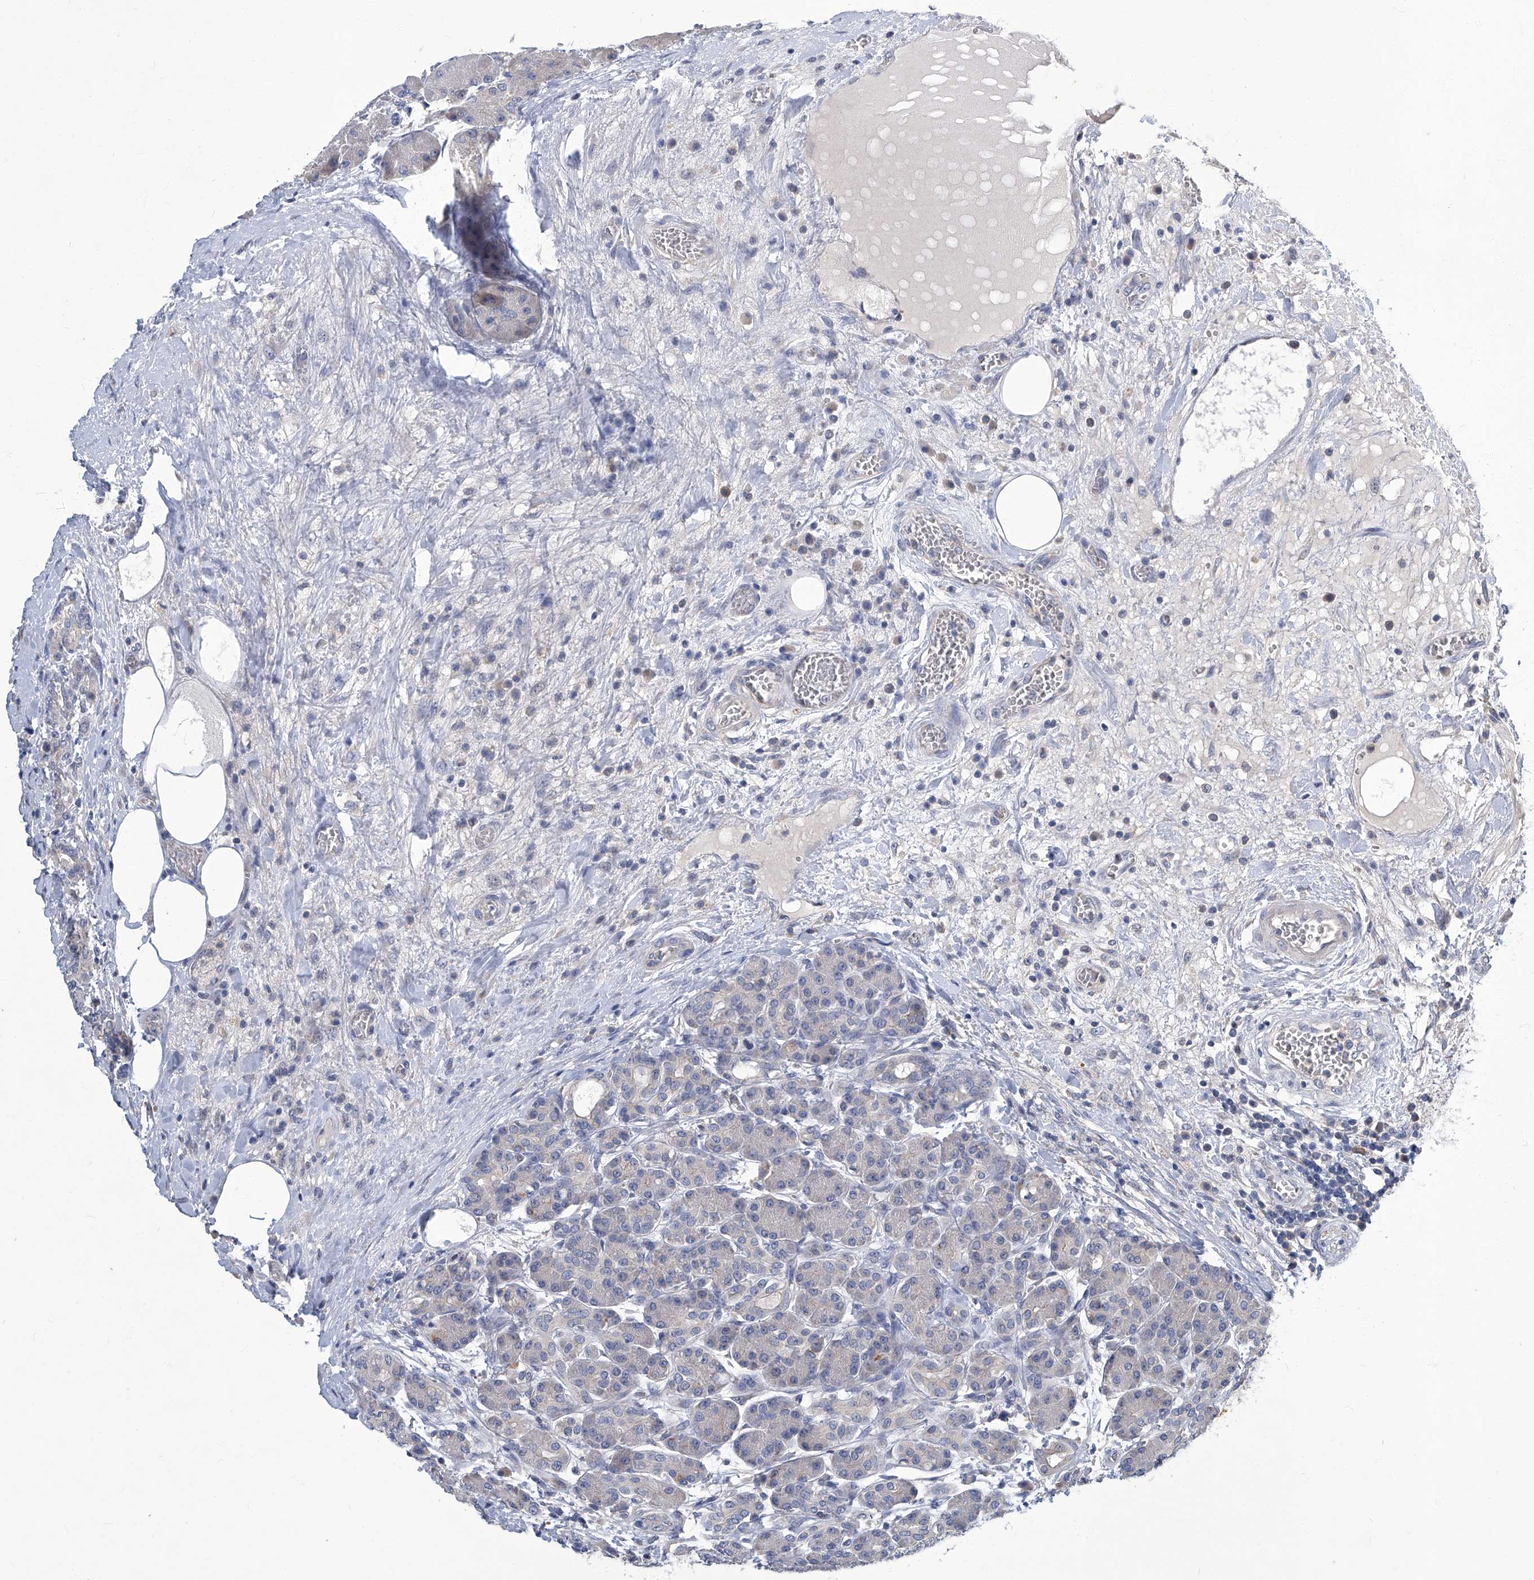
{"staining": {"intensity": "negative", "quantity": "none", "location": "none"}, "tissue": "pancreas", "cell_type": "Exocrine glandular cells", "image_type": "normal", "snomed": [{"axis": "morphology", "description": "Normal tissue, NOS"}, {"axis": "topography", "description": "Pancreas"}], "caption": "Immunohistochemistry micrograph of unremarkable pancreas stained for a protein (brown), which reveals no expression in exocrine glandular cells. The staining is performed using DAB (3,3'-diaminobenzidine) brown chromogen with nuclei counter-stained in using hematoxylin.", "gene": "TGFBR1", "patient": {"sex": "male", "age": 63}}